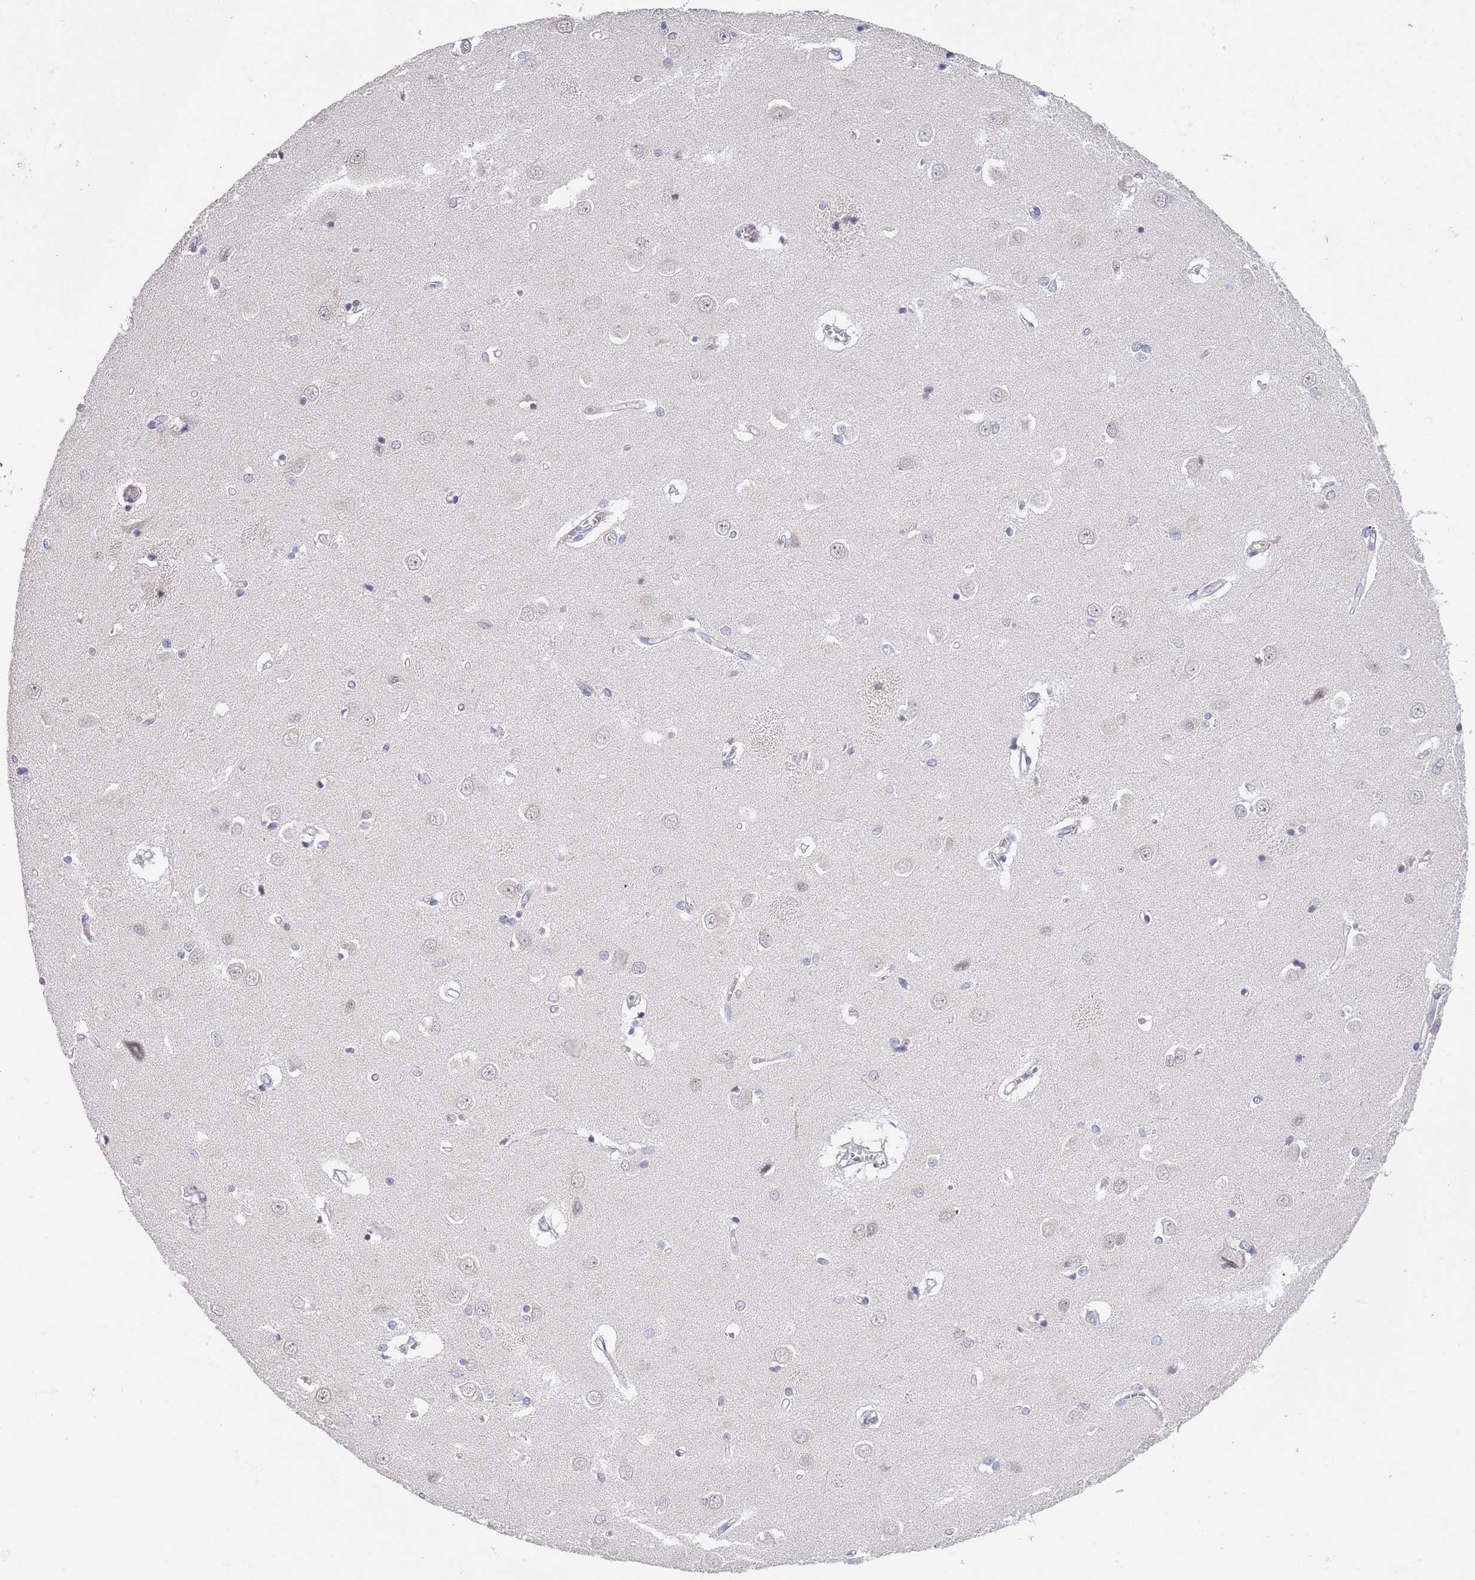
{"staining": {"intensity": "negative", "quantity": "none", "location": "none"}, "tissue": "caudate", "cell_type": "Glial cells", "image_type": "normal", "snomed": [{"axis": "morphology", "description": "Normal tissue, NOS"}, {"axis": "topography", "description": "Lateral ventricle wall"}], "caption": "IHC image of benign caudate: human caudate stained with DAB (3,3'-diaminobenzidine) shows no significant protein staining in glial cells. (Immunohistochemistry, brightfield microscopy, high magnification).", "gene": "B4GALT4", "patient": {"sex": "male", "age": 37}}